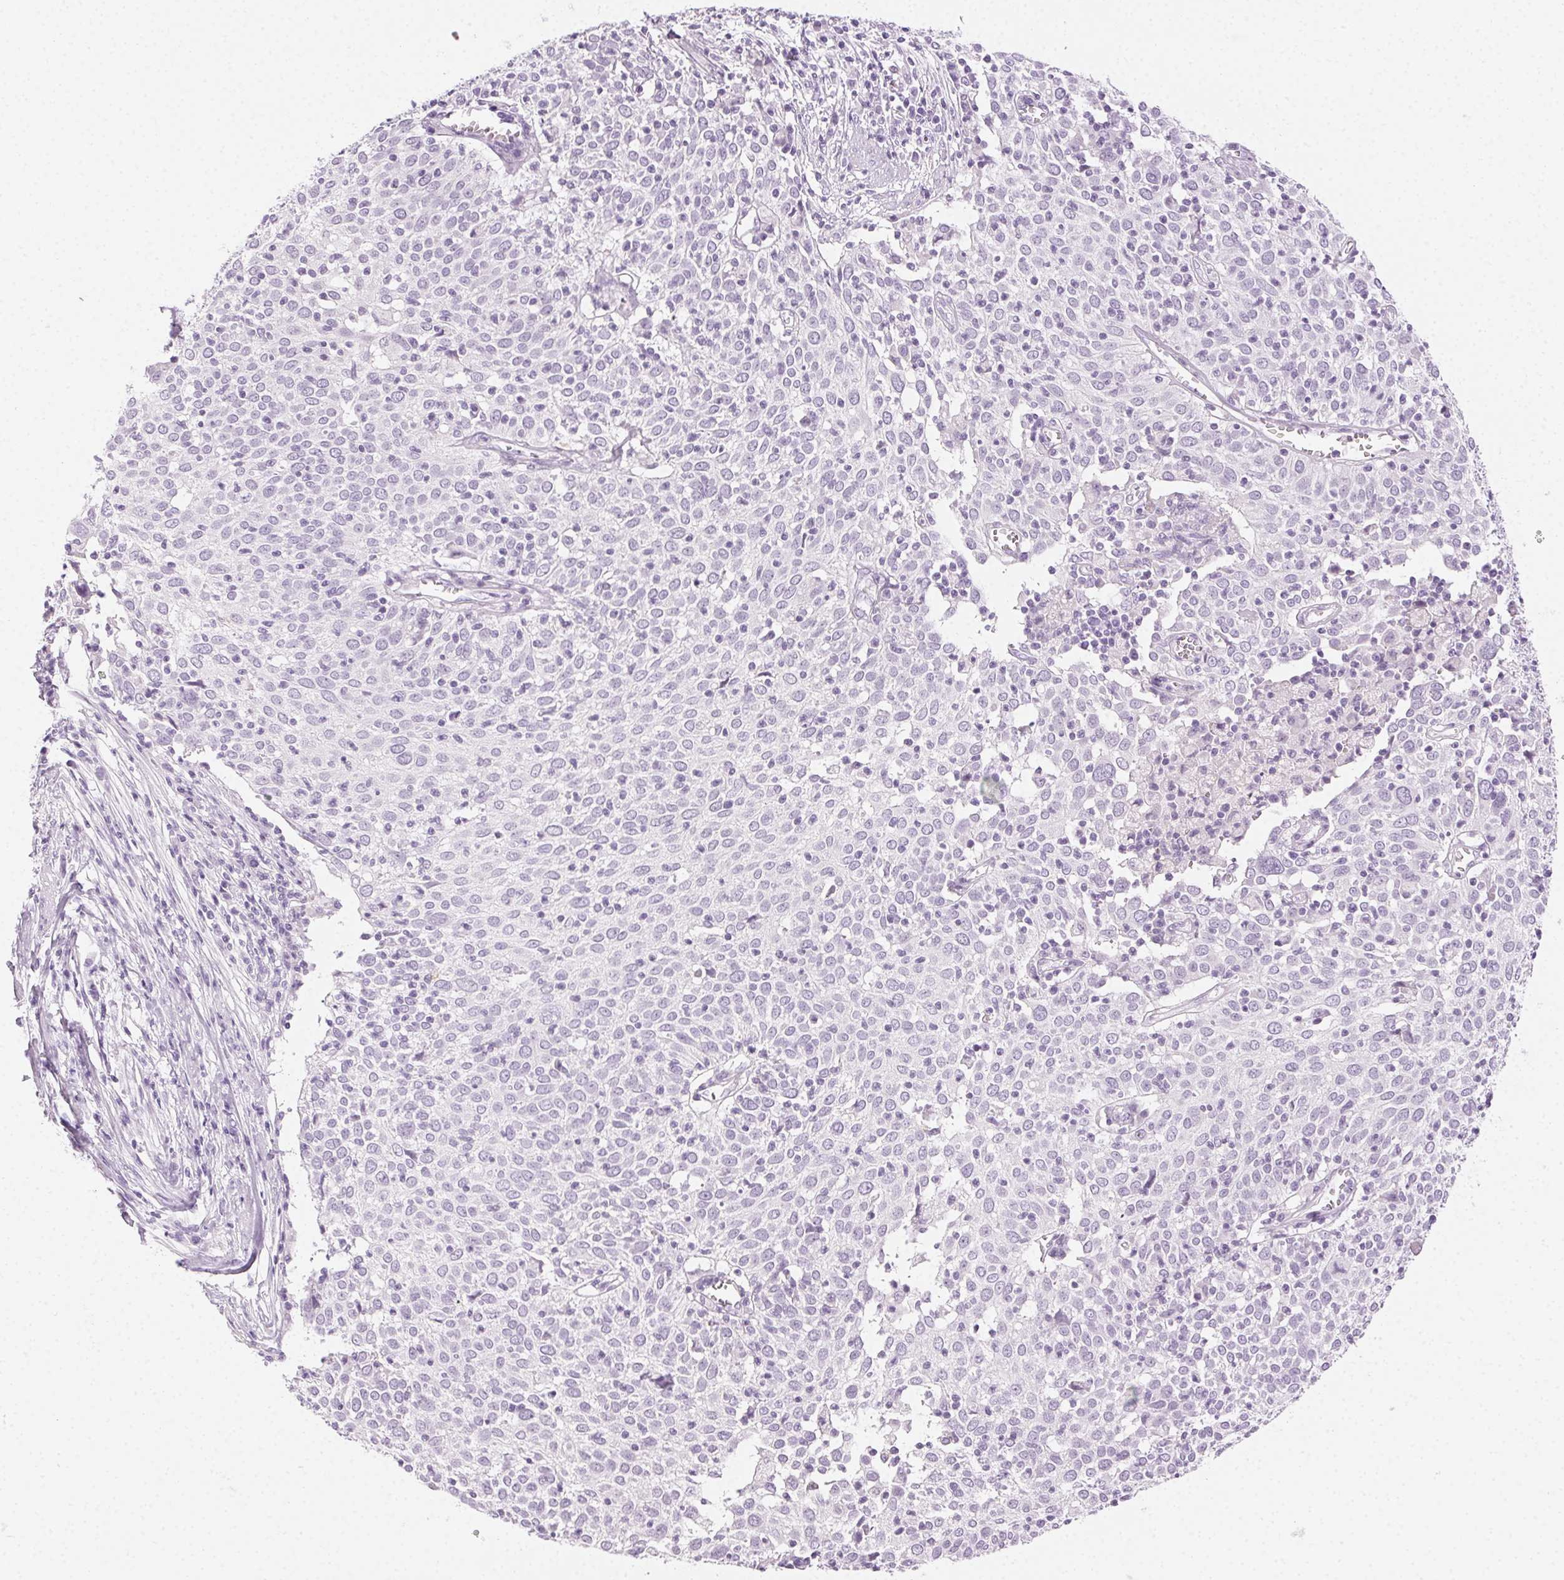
{"staining": {"intensity": "negative", "quantity": "none", "location": "none"}, "tissue": "cervical cancer", "cell_type": "Tumor cells", "image_type": "cancer", "snomed": [{"axis": "morphology", "description": "Squamous cell carcinoma, NOS"}, {"axis": "topography", "description": "Cervix"}], "caption": "A high-resolution photomicrograph shows IHC staining of squamous cell carcinoma (cervical), which displays no significant positivity in tumor cells.", "gene": "MPO", "patient": {"sex": "female", "age": 39}}